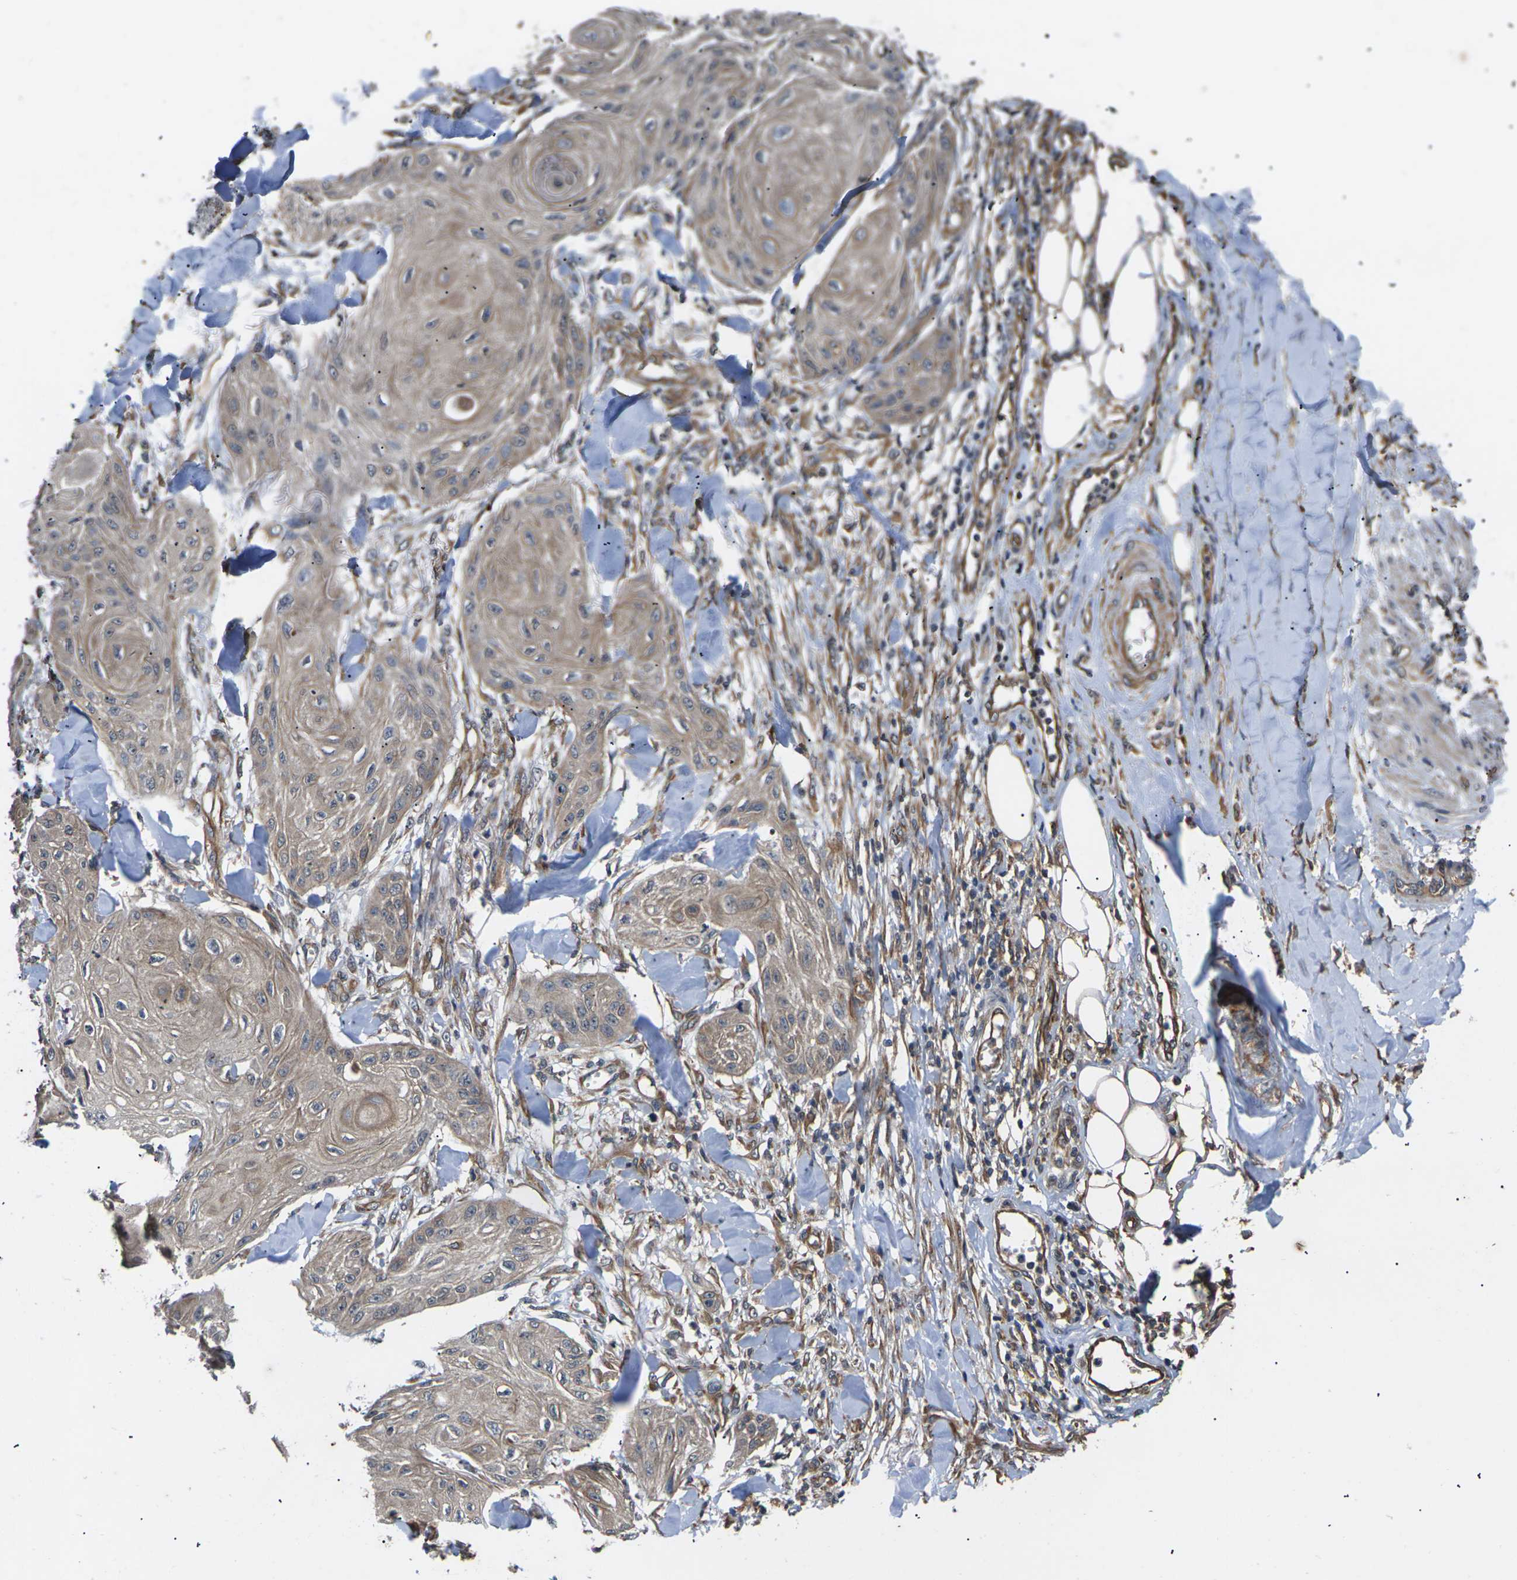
{"staining": {"intensity": "moderate", "quantity": ">75%", "location": "cytoplasmic/membranous"}, "tissue": "skin cancer", "cell_type": "Tumor cells", "image_type": "cancer", "snomed": [{"axis": "morphology", "description": "Squamous cell carcinoma, NOS"}, {"axis": "topography", "description": "Skin"}], "caption": "Squamous cell carcinoma (skin) was stained to show a protein in brown. There is medium levels of moderate cytoplasmic/membranous staining in approximately >75% of tumor cells.", "gene": "DKK2", "patient": {"sex": "male", "age": 74}}